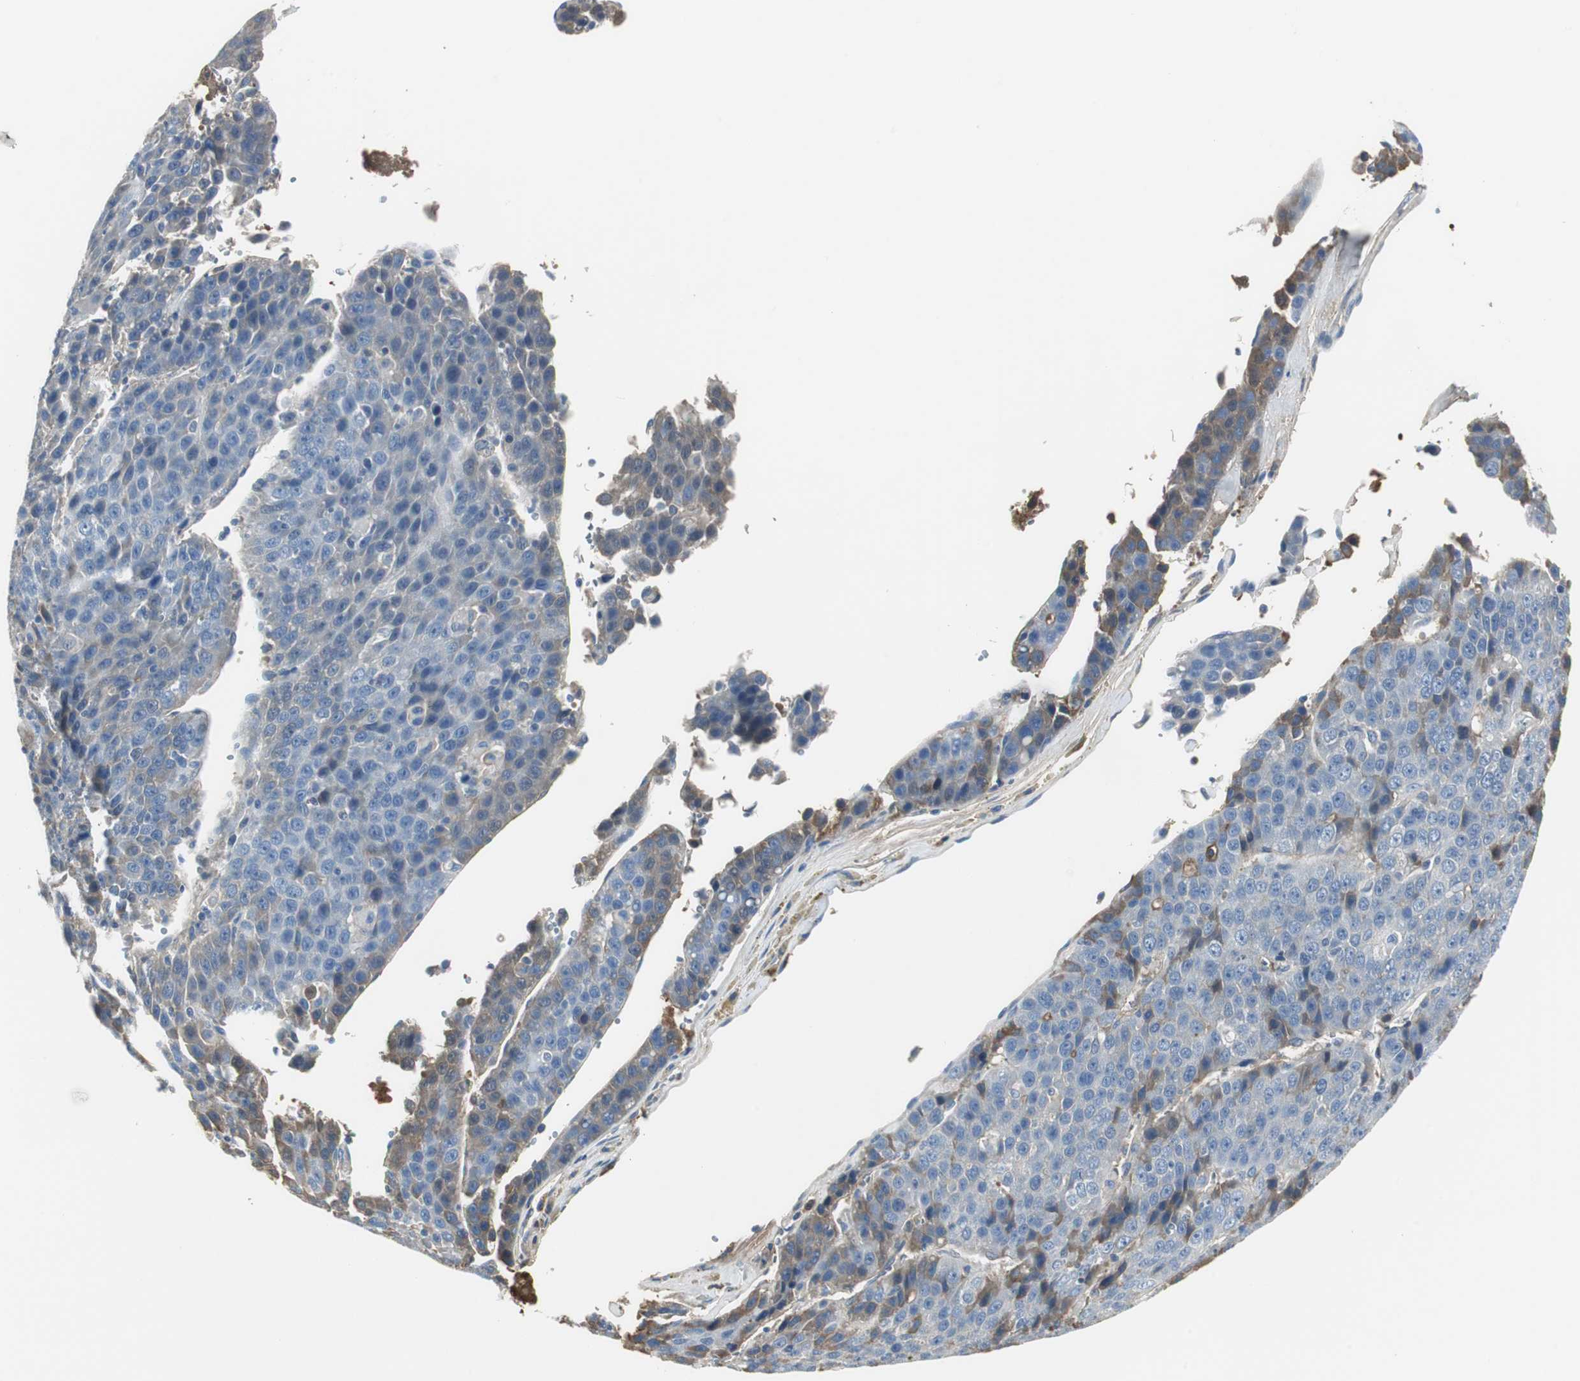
{"staining": {"intensity": "negative", "quantity": "none", "location": "none"}, "tissue": "liver cancer", "cell_type": "Tumor cells", "image_type": "cancer", "snomed": [{"axis": "morphology", "description": "Carcinoma, Hepatocellular, NOS"}, {"axis": "topography", "description": "Liver"}], "caption": "Immunohistochemical staining of human liver hepatocellular carcinoma reveals no significant expression in tumor cells. Nuclei are stained in blue.", "gene": "IGHA1", "patient": {"sex": "female", "age": 53}}